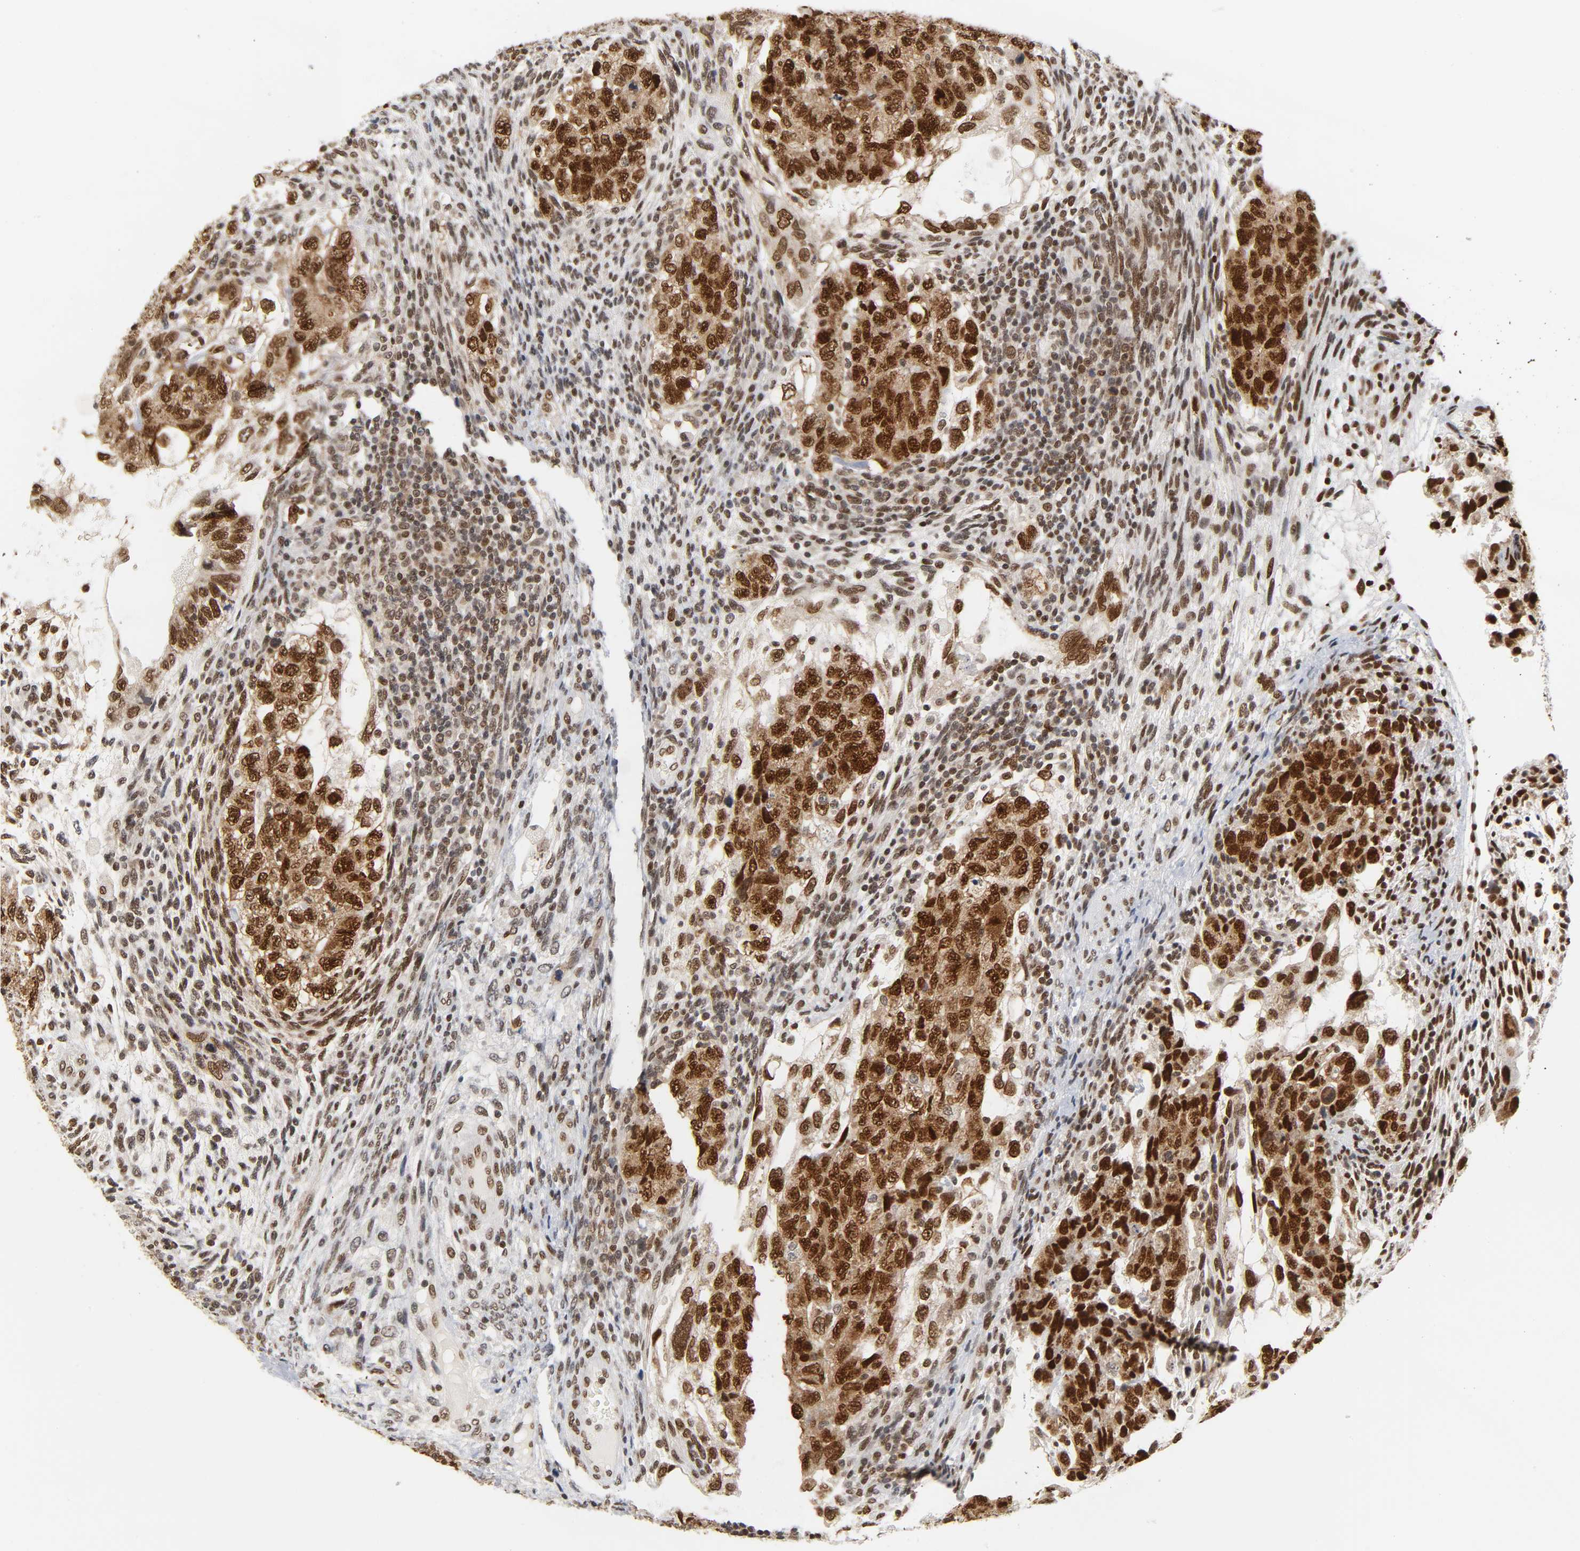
{"staining": {"intensity": "strong", "quantity": ">75%", "location": "nuclear"}, "tissue": "testis cancer", "cell_type": "Tumor cells", "image_type": "cancer", "snomed": [{"axis": "morphology", "description": "Normal tissue, NOS"}, {"axis": "morphology", "description": "Carcinoma, Embryonal, NOS"}, {"axis": "topography", "description": "Testis"}], "caption": "IHC image of neoplastic tissue: testis cancer (embryonal carcinoma) stained using IHC demonstrates high levels of strong protein expression localized specifically in the nuclear of tumor cells, appearing as a nuclear brown color.", "gene": "SUMO1", "patient": {"sex": "male", "age": 36}}